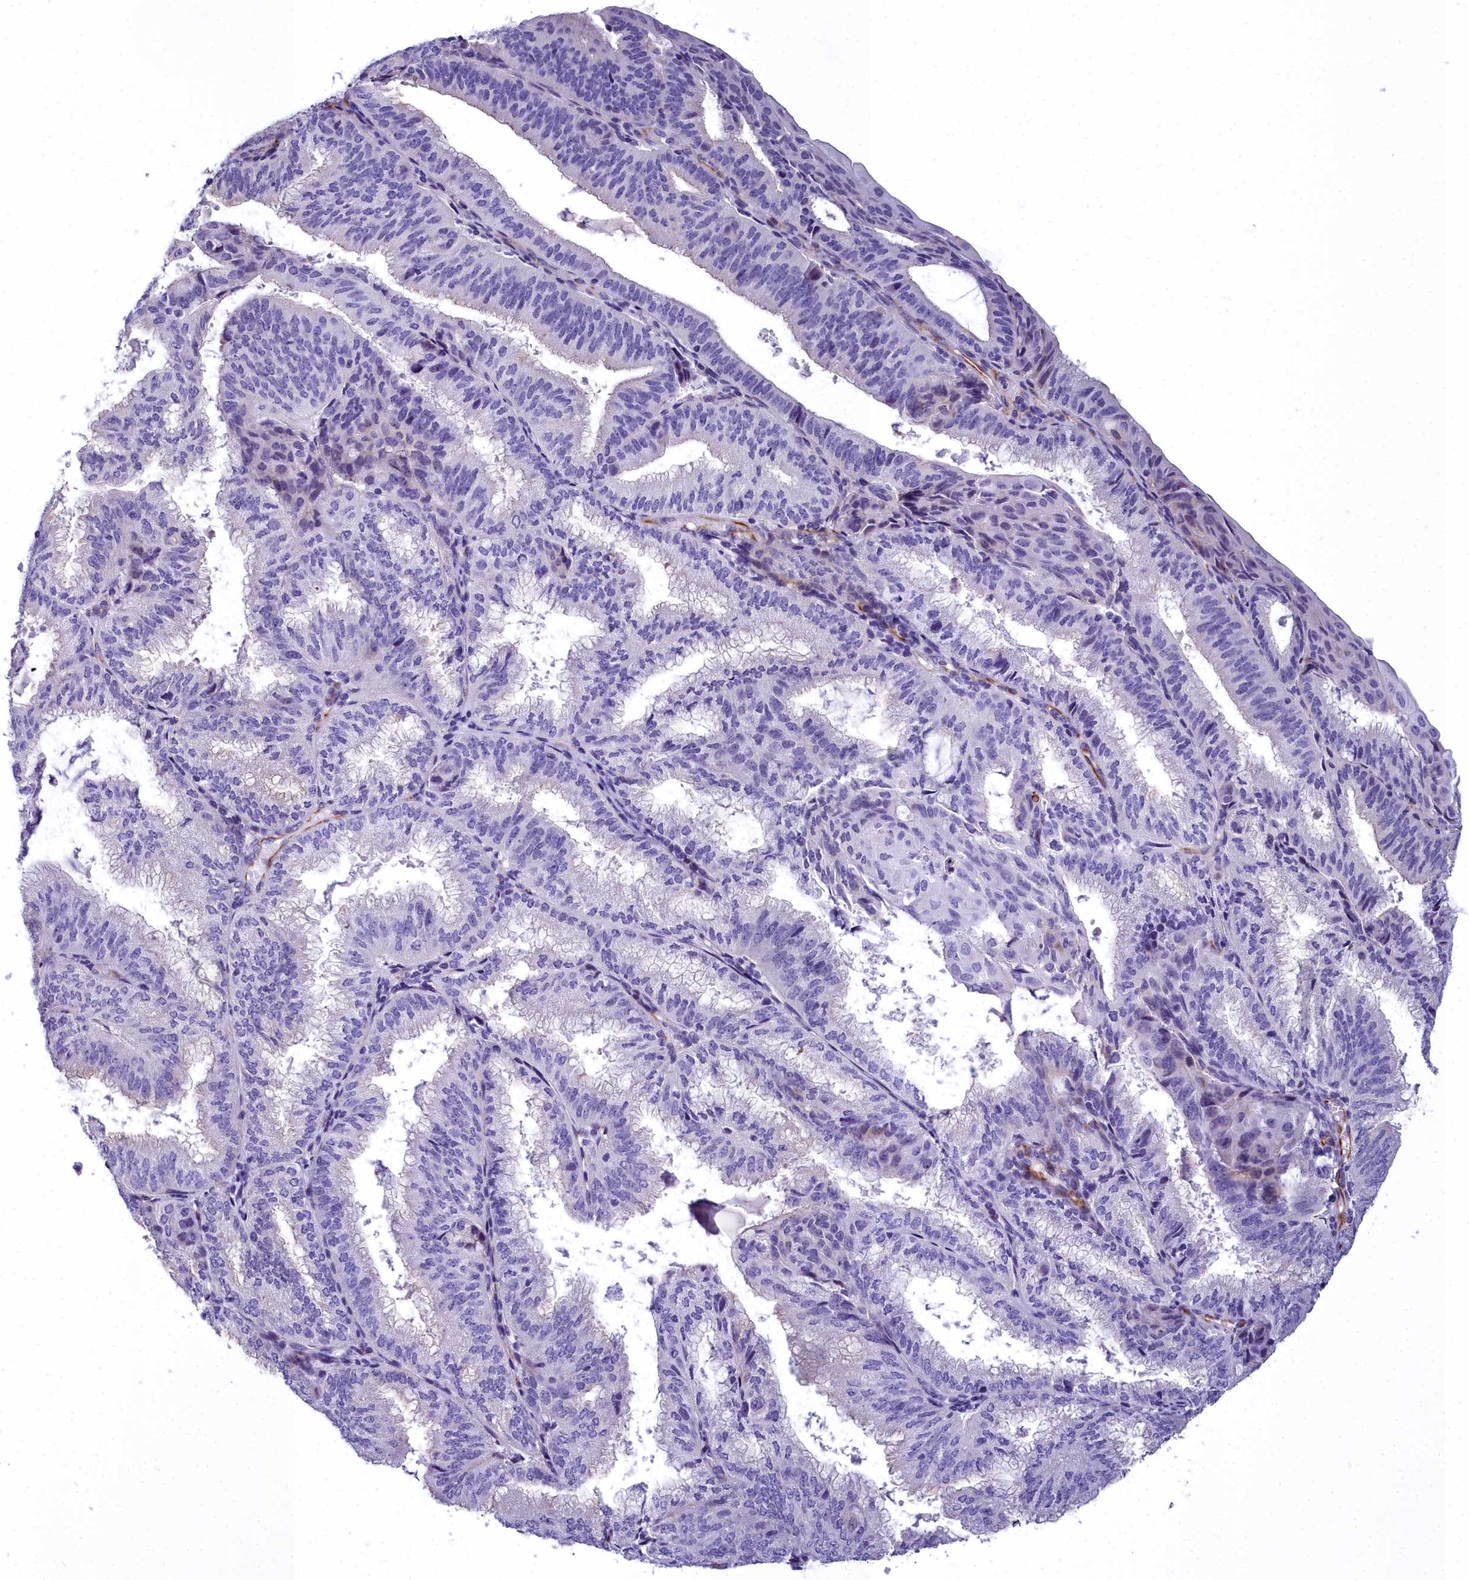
{"staining": {"intensity": "negative", "quantity": "none", "location": "none"}, "tissue": "endometrial cancer", "cell_type": "Tumor cells", "image_type": "cancer", "snomed": [{"axis": "morphology", "description": "Adenocarcinoma, NOS"}, {"axis": "topography", "description": "Endometrium"}], "caption": "Immunohistochemistry histopathology image of endometrial cancer stained for a protein (brown), which displays no positivity in tumor cells. The staining is performed using DAB (3,3'-diaminobenzidine) brown chromogen with nuclei counter-stained in using hematoxylin.", "gene": "TIMM22", "patient": {"sex": "female", "age": 49}}